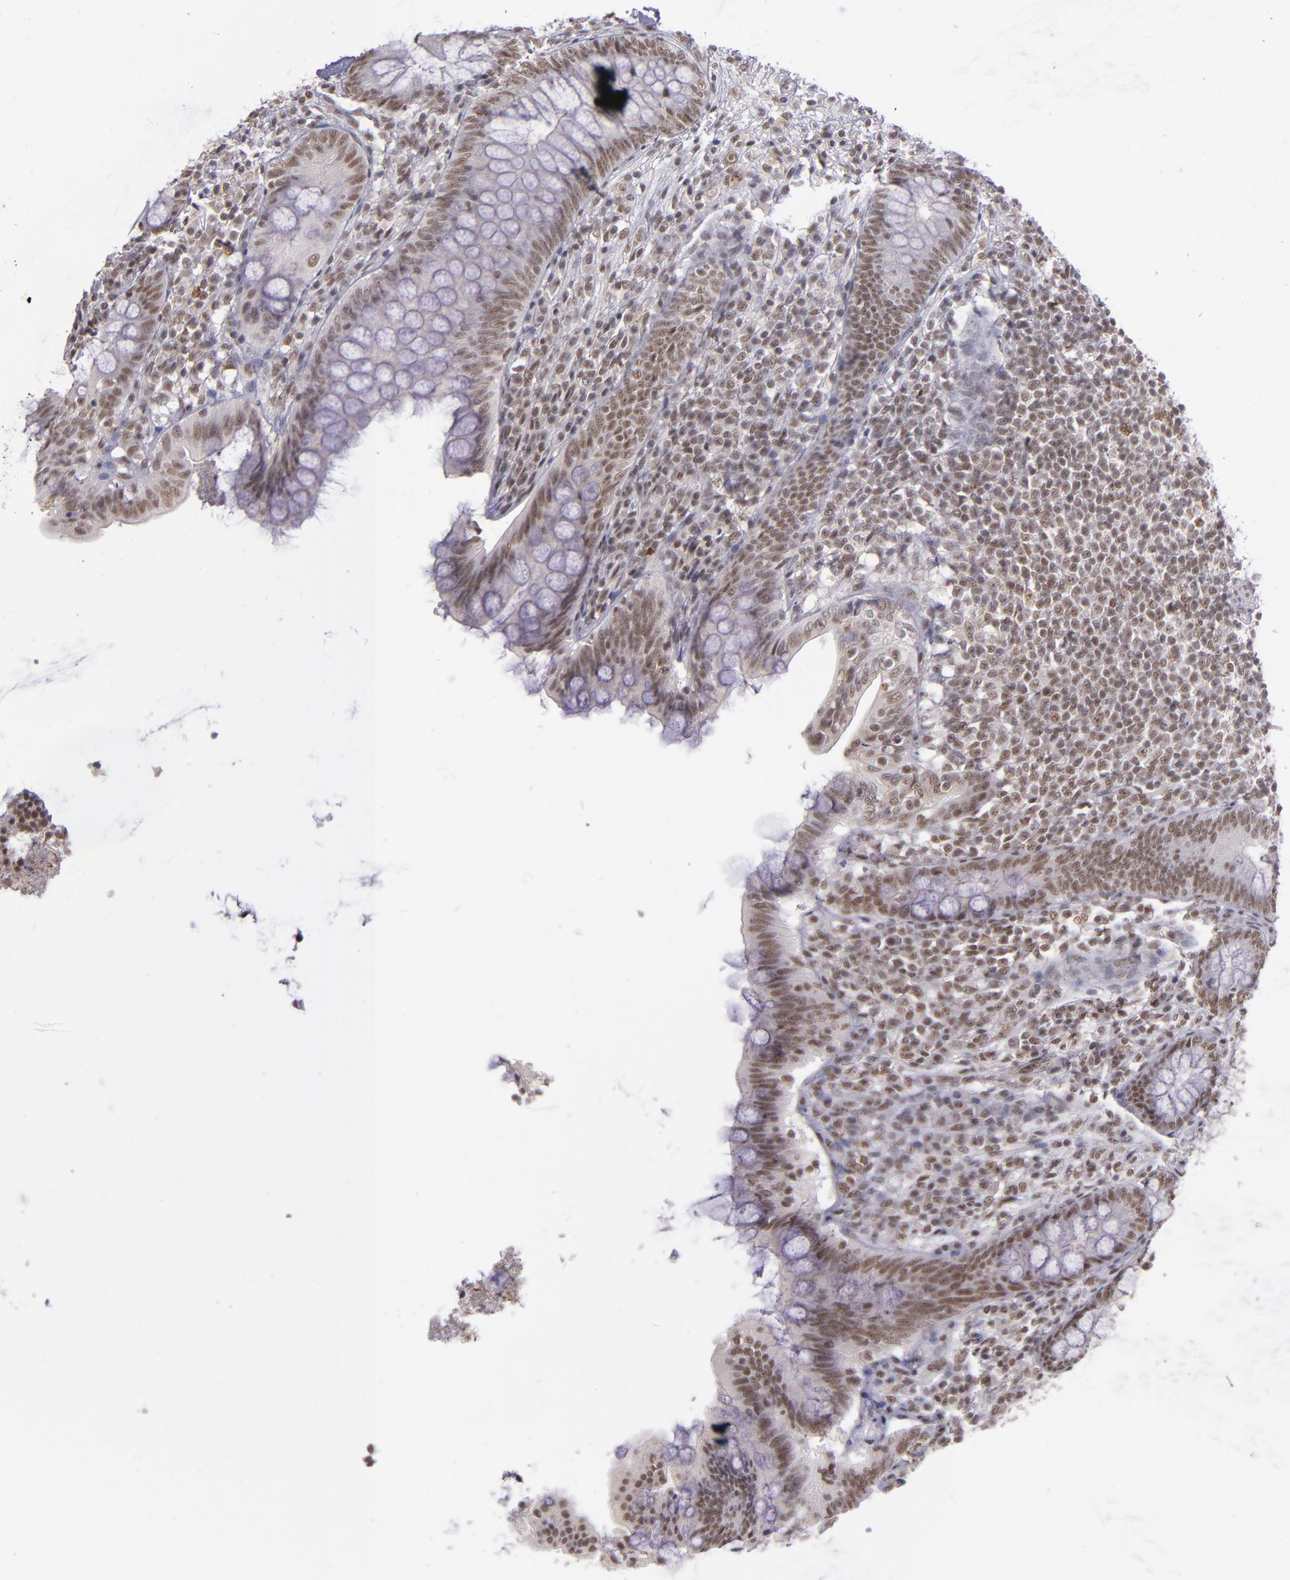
{"staining": {"intensity": "moderate", "quantity": ">75%", "location": "nuclear"}, "tissue": "appendix", "cell_type": "Glandular cells", "image_type": "normal", "snomed": [{"axis": "morphology", "description": "Normal tissue, NOS"}, {"axis": "topography", "description": "Appendix"}], "caption": "Moderate nuclear positivity for a protein is appreciated in approximately >75% of glandular cells of benign appendix using immunohistochemistry.", "gene": "ZNF148", "patient": {"sex": "female", "age": 66}}